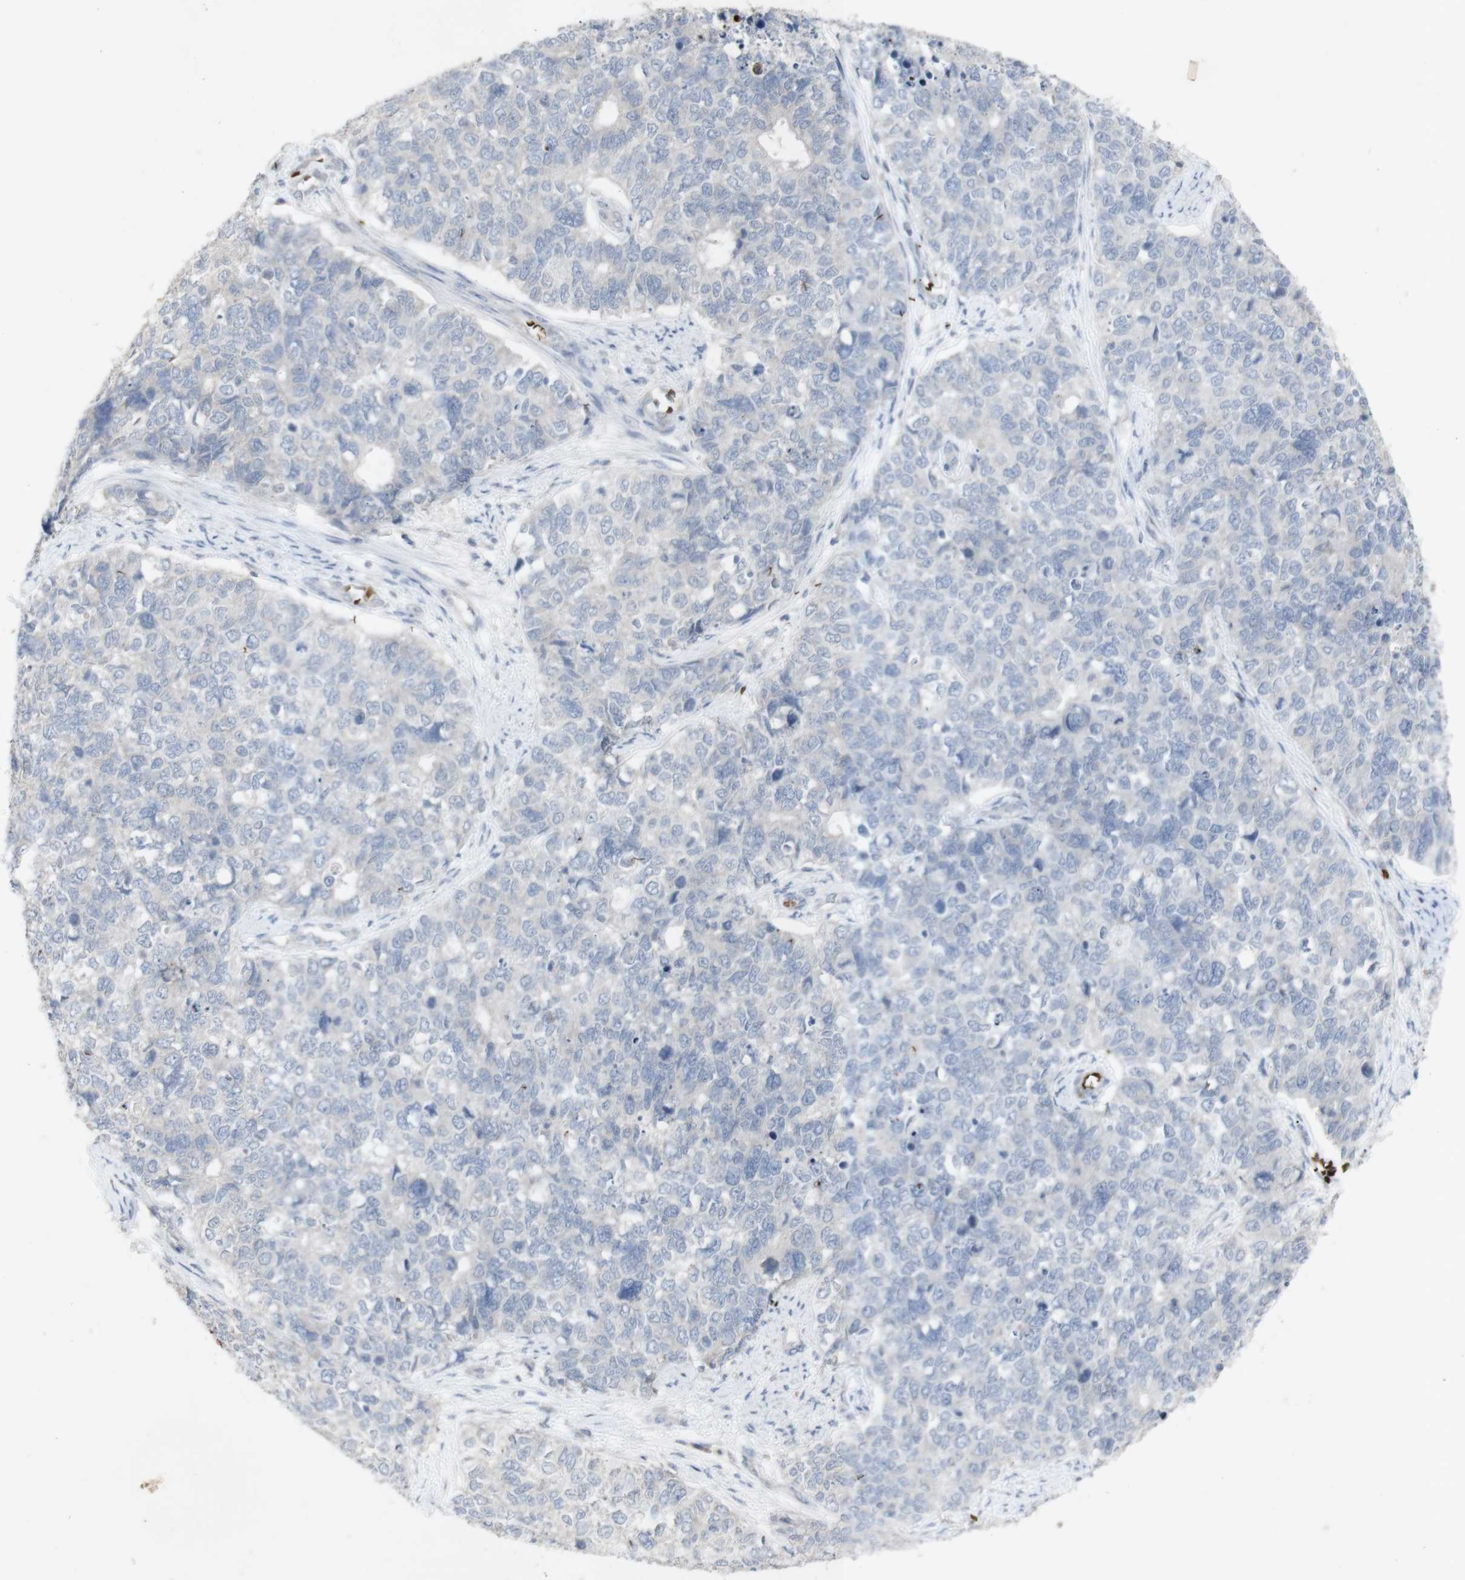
{"staining": {"intensity": "negative", "quantity": "none", "location": "none"}, "tissue": "cervical cancer", "cell_type": "Tumor cells", "image_type": "cancer", "snomed": [{"axis": "morphology", "description": "Squamous cell carcinoma, NOS"}, {"axis": "topography", "description": "Cervix"}], "caption": "Immunohistochemistry (IHC) image of cervical squamous cell carcinoma stained for a protein (brown), which reveals no staining in tumor cells. (DAB immunohistochemistry (IHC) with hematoxylin counter stain).", "gene": "INS", "patient": {"sex": "female", "age": 63}}